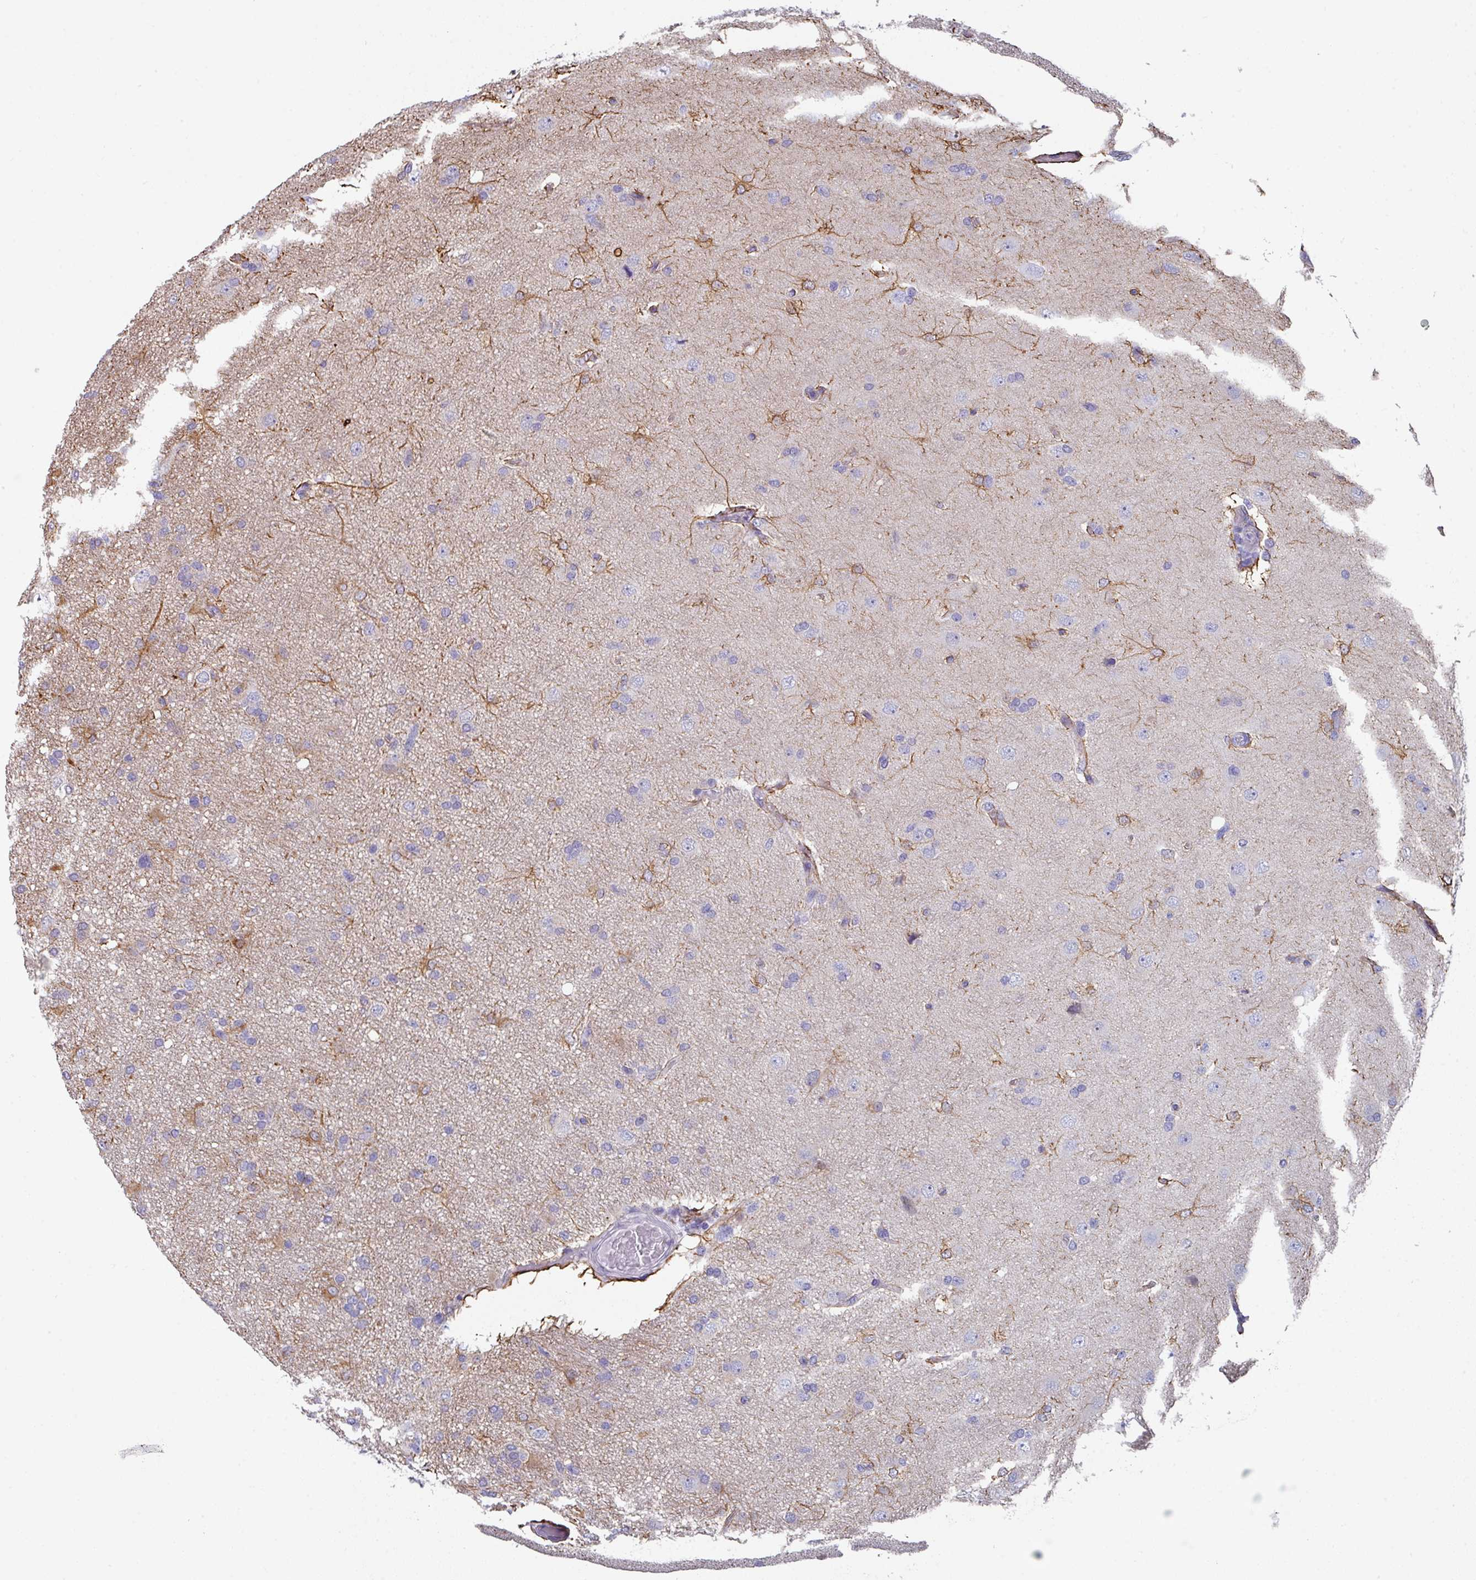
{"staining": {"intensity": "negative", "quantity": "none", "location": "none"}, "tissue": "glioma", "cell_type": "Tumor cells", "image_type": "cancer", "snomed": [{"axis": "morphology", "description": "Glioma, malignant, High grade"}, {"axis": "topography", "description": "Brain"}], "caption": "DAB (3,3'-diaminobenzidine) immunohistochemical staining of human glioma shows no significant positivity in tumor cells.", "gene": "PEX10", "patient": {"sex": "male", "age": 53}}